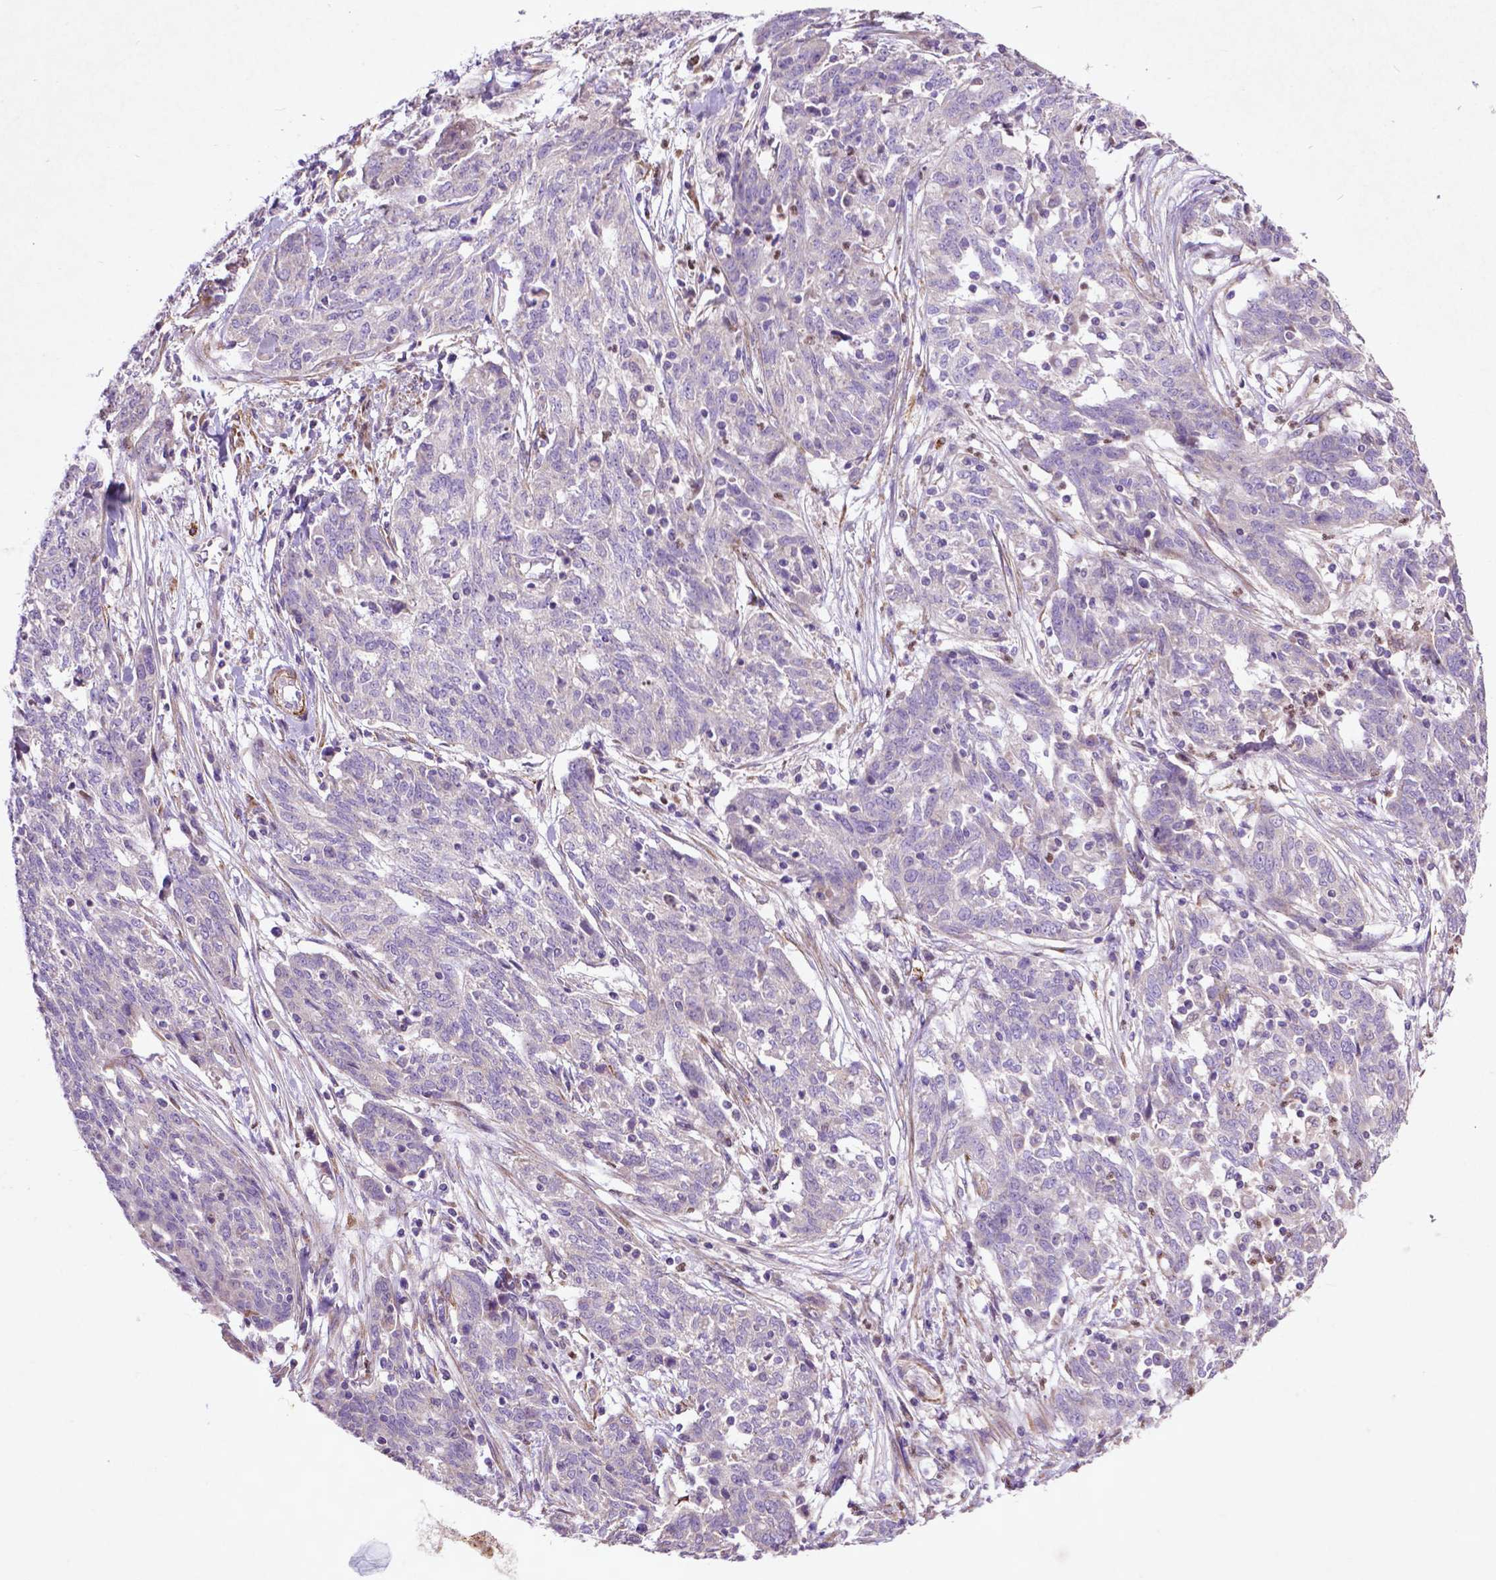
{"staining": {"intensity": "negative", "quantity": "none", "location": "none"}, "tissue": "ovarian cancer", "cell_type": "Tumor cells", "image_type": "cancer", "snomed": [{"axis": "morphology", "description": "Cystadenocarcinoma, serous, NOS"}, {"axis": "topography", "description": "Ovary"}], "caption": "A histopathology image of human serous cystadenocarcinoma (ovarian) is negative for staining in tumor cells.", "gene": "THEGL", "patient": {"sex": "female", "age": 67}}